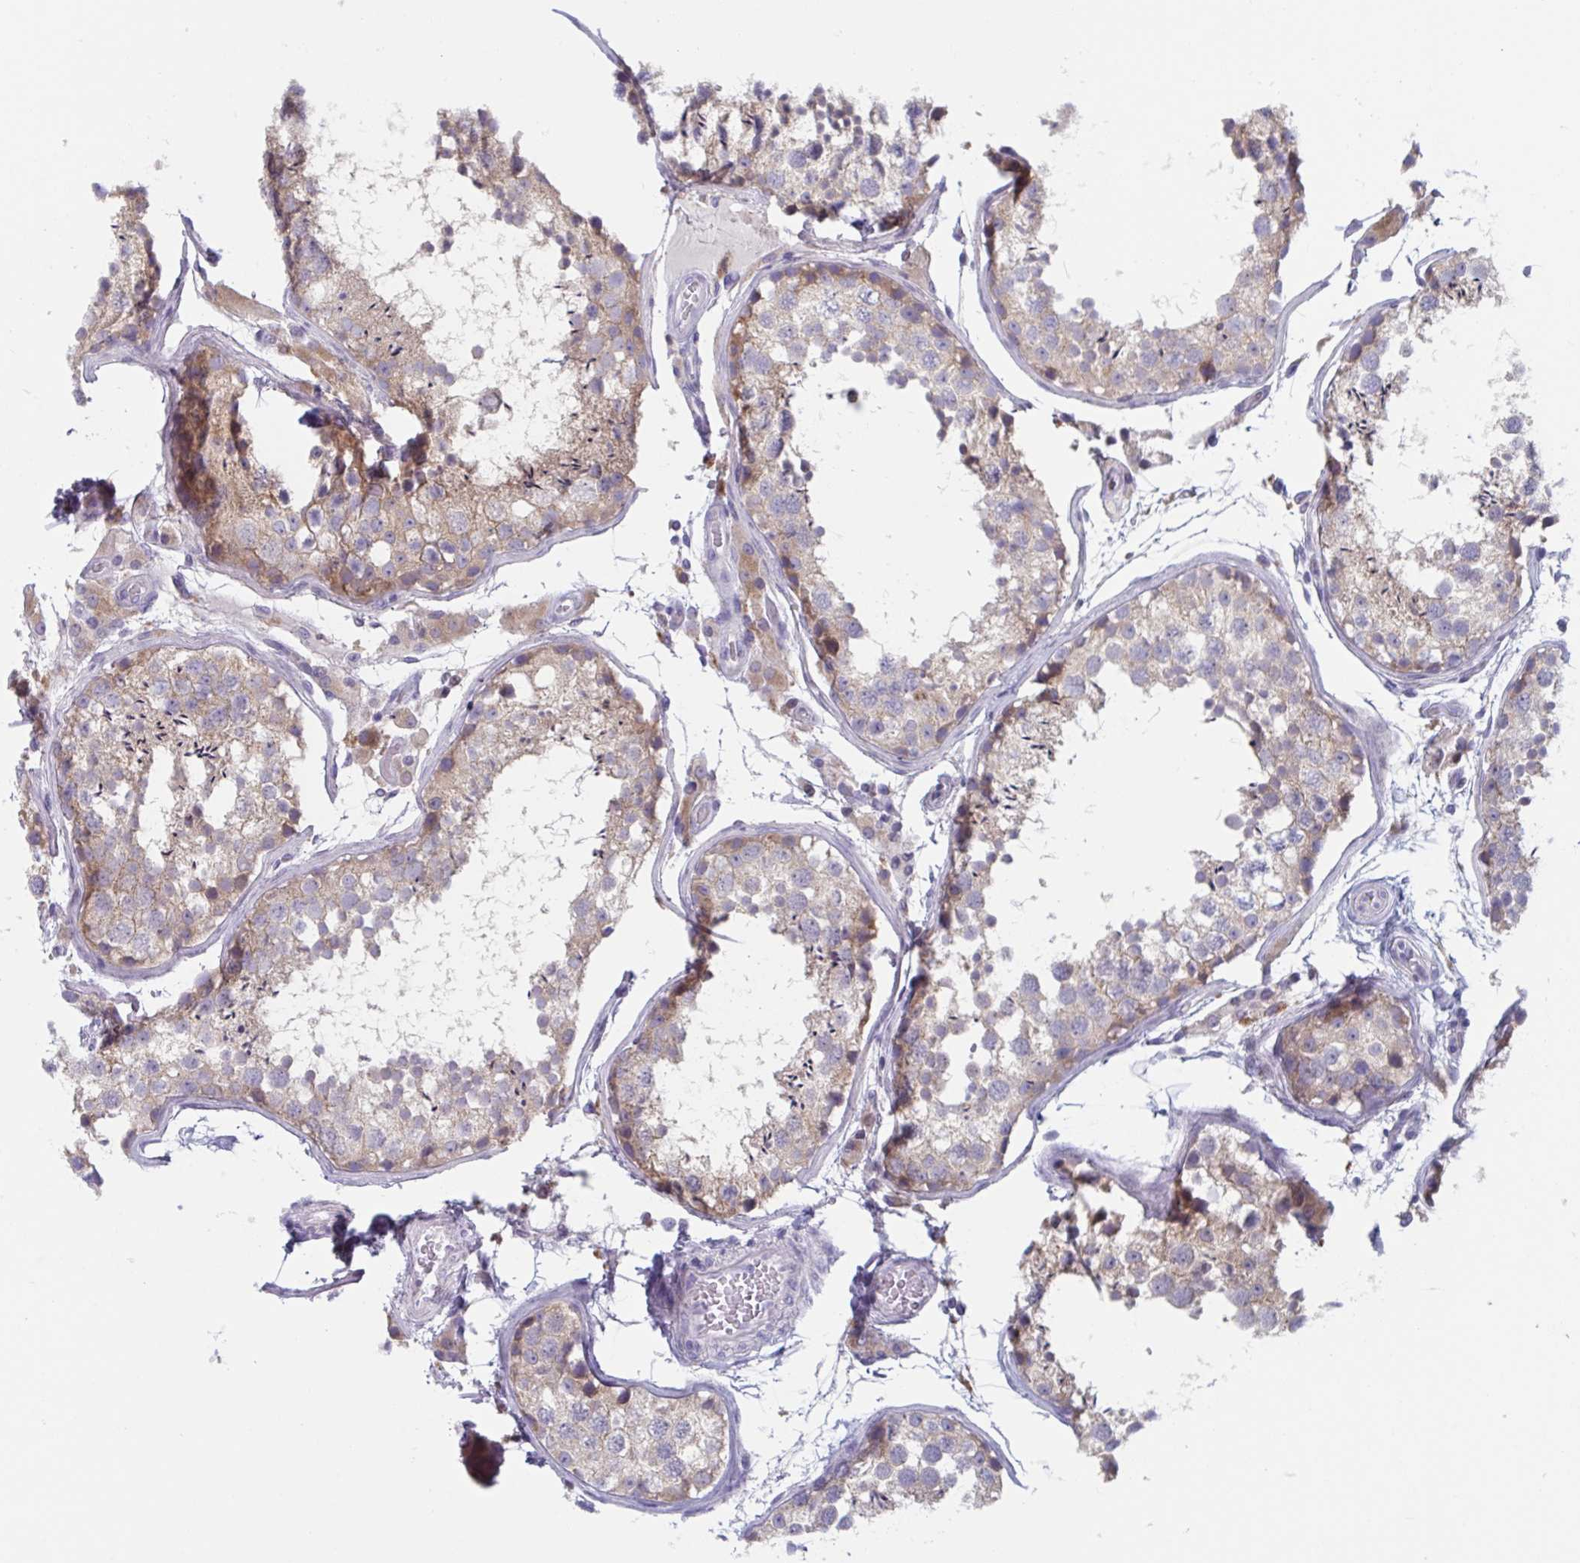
{"staining": {"intensity": "weak", "quantity": "25%-75%", "location": "cytoplasmic/membranous"}, "tissue": "testis", "cell_type": "Cells in seminiferous ducts", "image_type": "normal", "snomed": [{"axis": "morphology", "description": "Normal tissue, NOS"}, {"axis": "topography", "description": "Testis"}], "caption": "Immunohistochemistry of unremarkable human testis demonstrates low levels of weak cytoplasmic/membranous staining in about 25%-75% of cells in seminiferous ducts. The protein of interest is stained brown, and the nuclei are stained in blue (DAB (3,3'-diaminobenzidine) IHC with brightfield microscopy, high magnification).", "gene": "NIPSNAP1", "patient": {"sex": "male", "age": 29}}